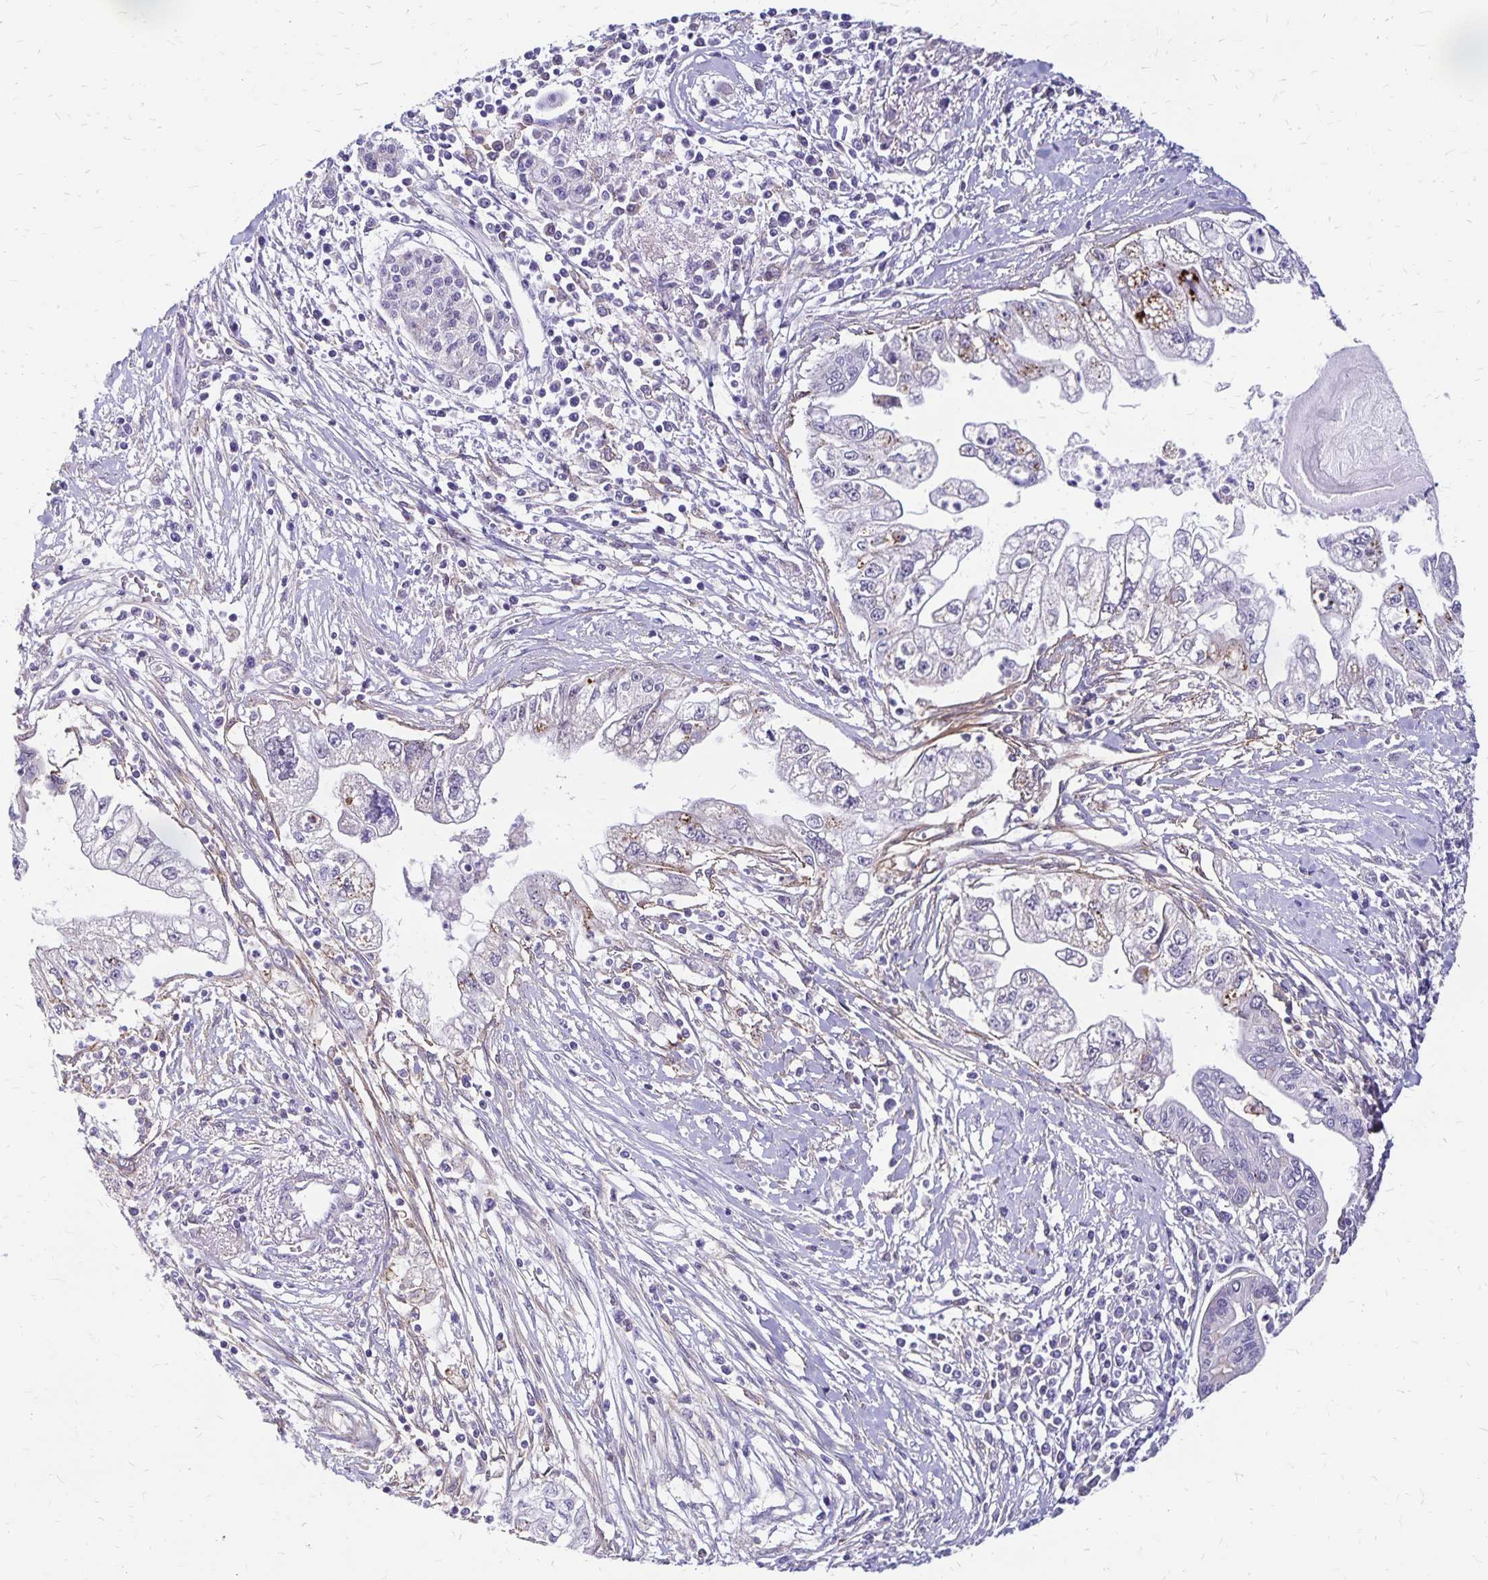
{"staining": {"intensity": "negative", "quantity": "none", "location": "none"}, "tissue": "pancreatic cancer", "cell_type": "Tumor cells", "image_type": "cancer", "snomed": [{"axis": "morphology", "description": "Adenocarcinoma, NOS"}, {"axis": "topography", "description": "Pancreas"}], "caption": "High power microscopy micrograph of an IHC micrograph of adenocarcinoma (pancreatic), revealing no significant staining in tumor cells. (DAB immunohistochemistry (IHC) with hematoxylin counter stain).", "gene": "TNS3", "patient": {"sex": "male", "age": 70}}